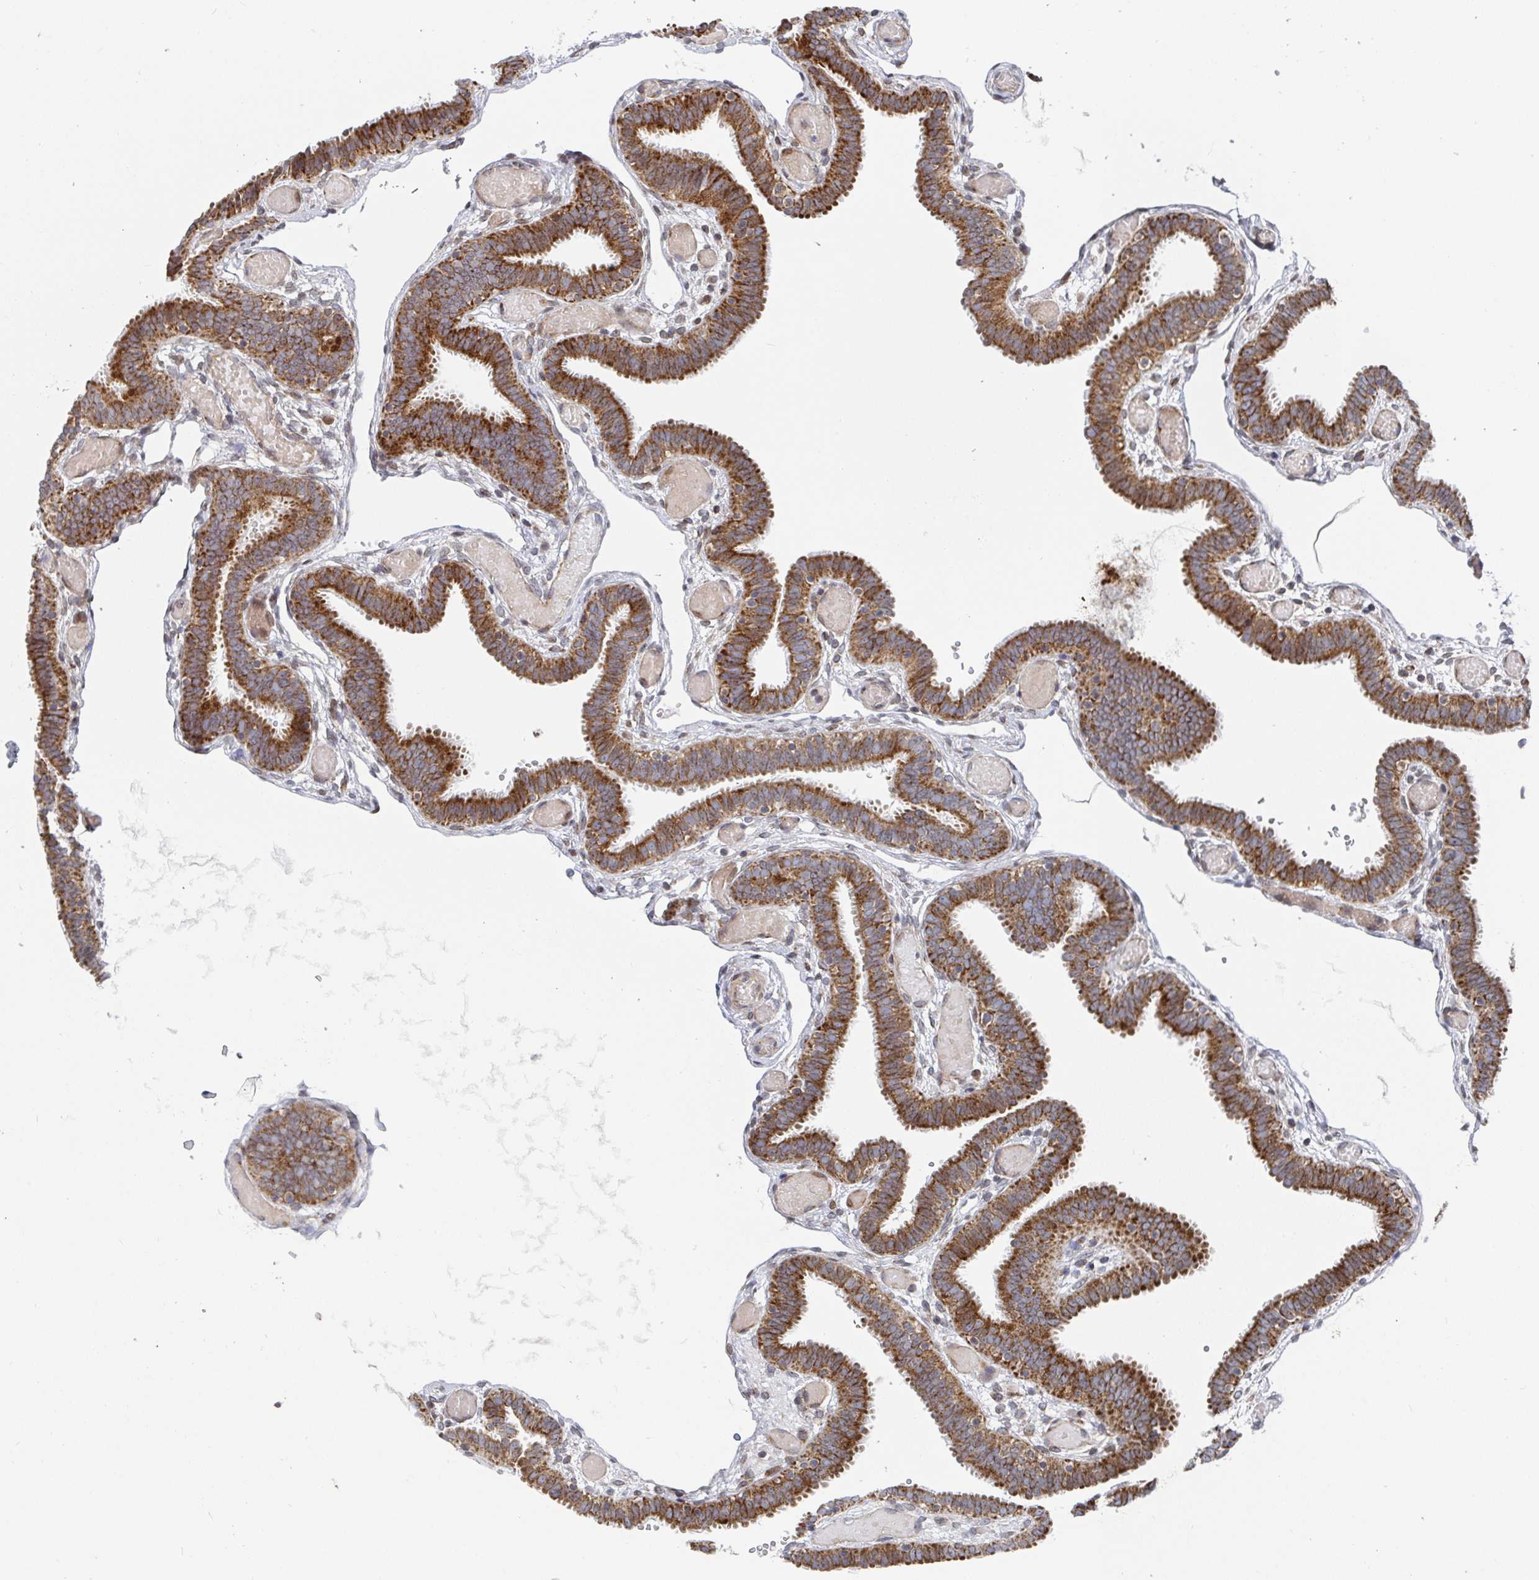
{"staining": {"intensity": "strong", "quantity": ">75%", "location": "cytoplasmic/membranous"}, "tissue": "fallopian tube", "cell_type": "Glandular cells", "image_type": "normal", "snomed": [{"axis": "morphology", "description": "Normal tissue, NOS"}, {"axis": "topography", "description": "Fallopian tube"}], "caption": "Strong cytoplasmic/membranous staining for a protein is present in about >75% of glandular cells of benign fallopian tube using IHC.", "gene": "STARD8", "patient": {"sex": "female", "age": 37}}